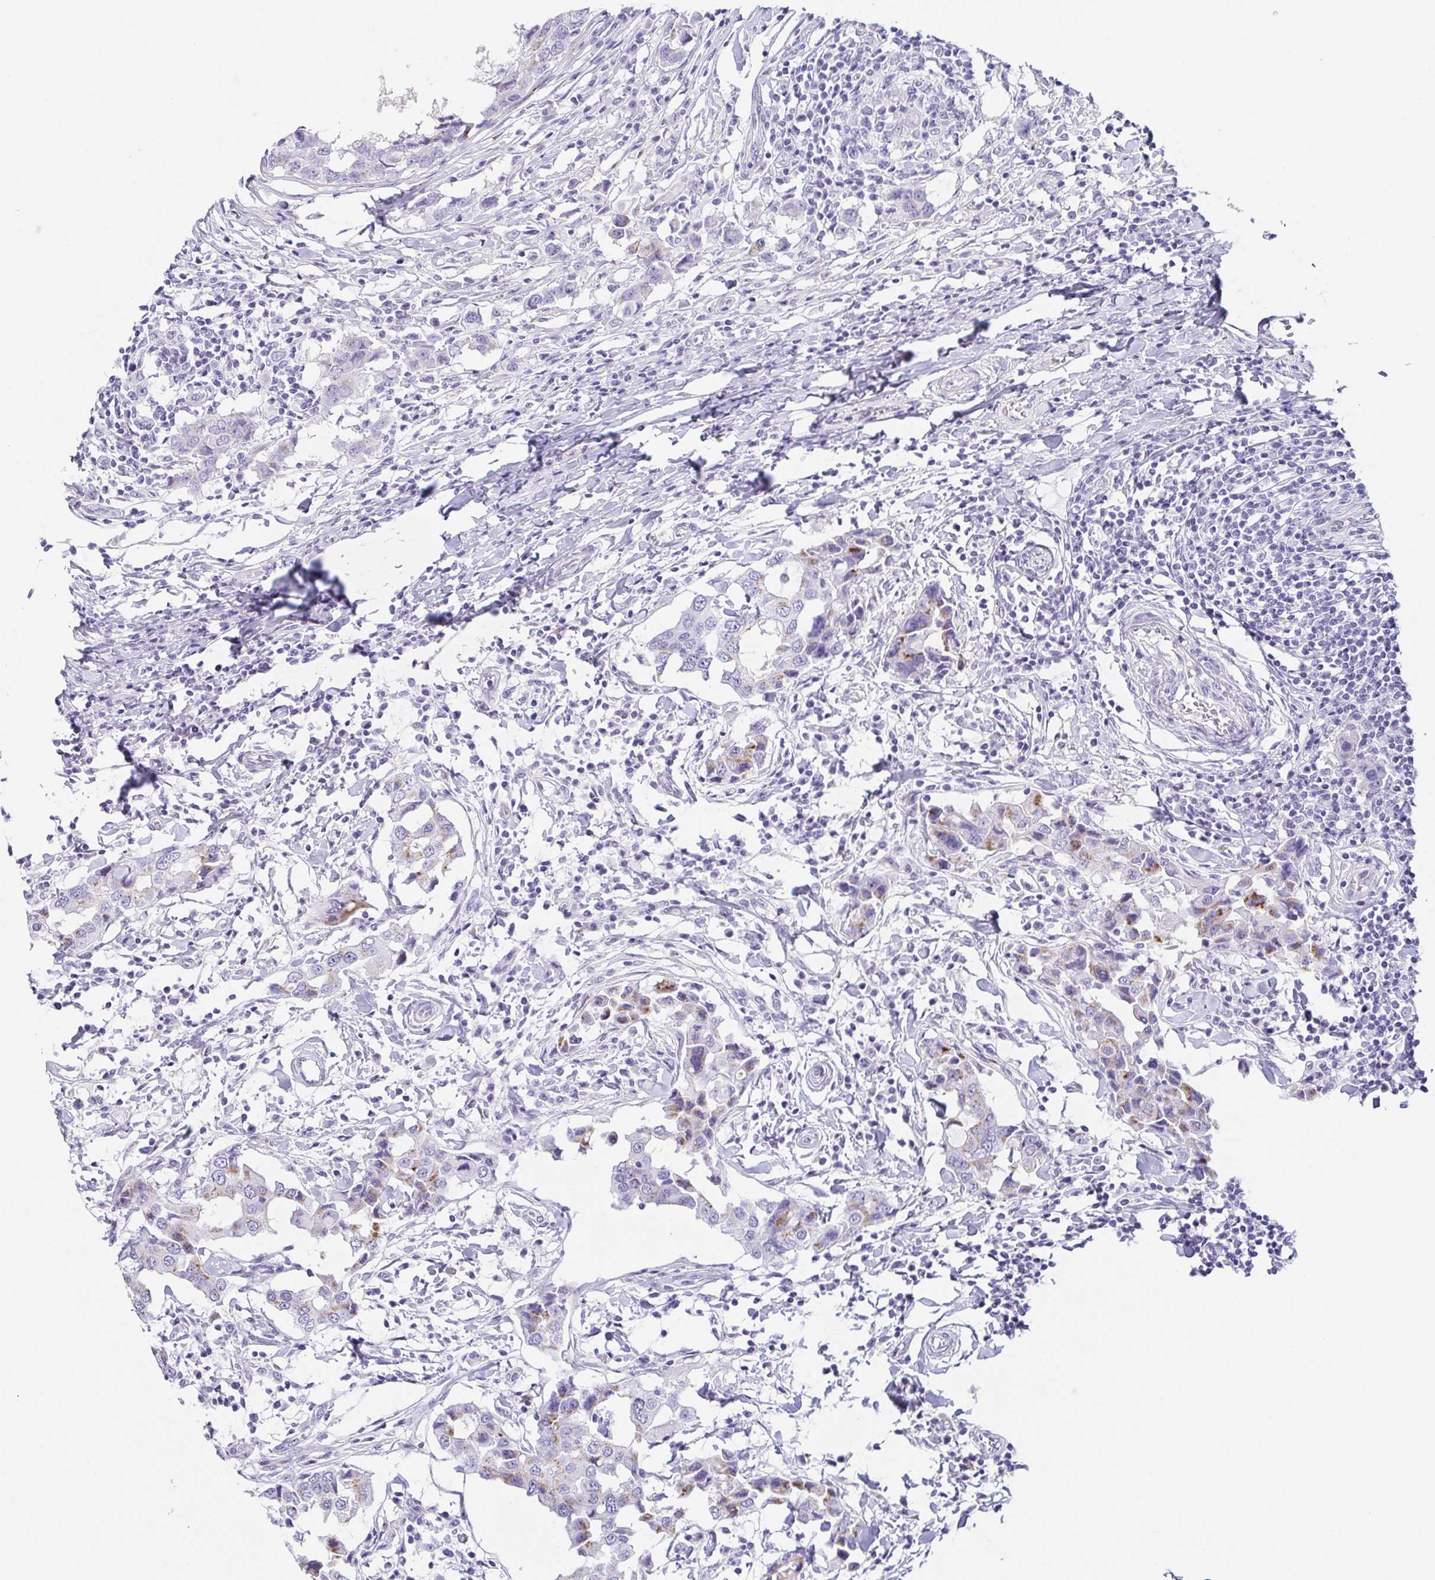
{"staining": {"intensity": "moderate", "quantity": "<25%", "location": "cytoplasmic/membranous"}, "tissue": "breast cancer", "cell_type": "Tumor cells", "image_type": "cancer", "snomed": [{"axis": "morphology", "description": "Duct carcinoma"}, {"axis": "topography", "description": "Breast"}], "caption": "This micrograph shows immunohistochemistry staining of breast cancer, with low moderate cytoplasmic/membranous positivity in about <25% of tumor cells.", "gene": "LDLRAD1", "patient": {"sex": "female", "age": 27}}